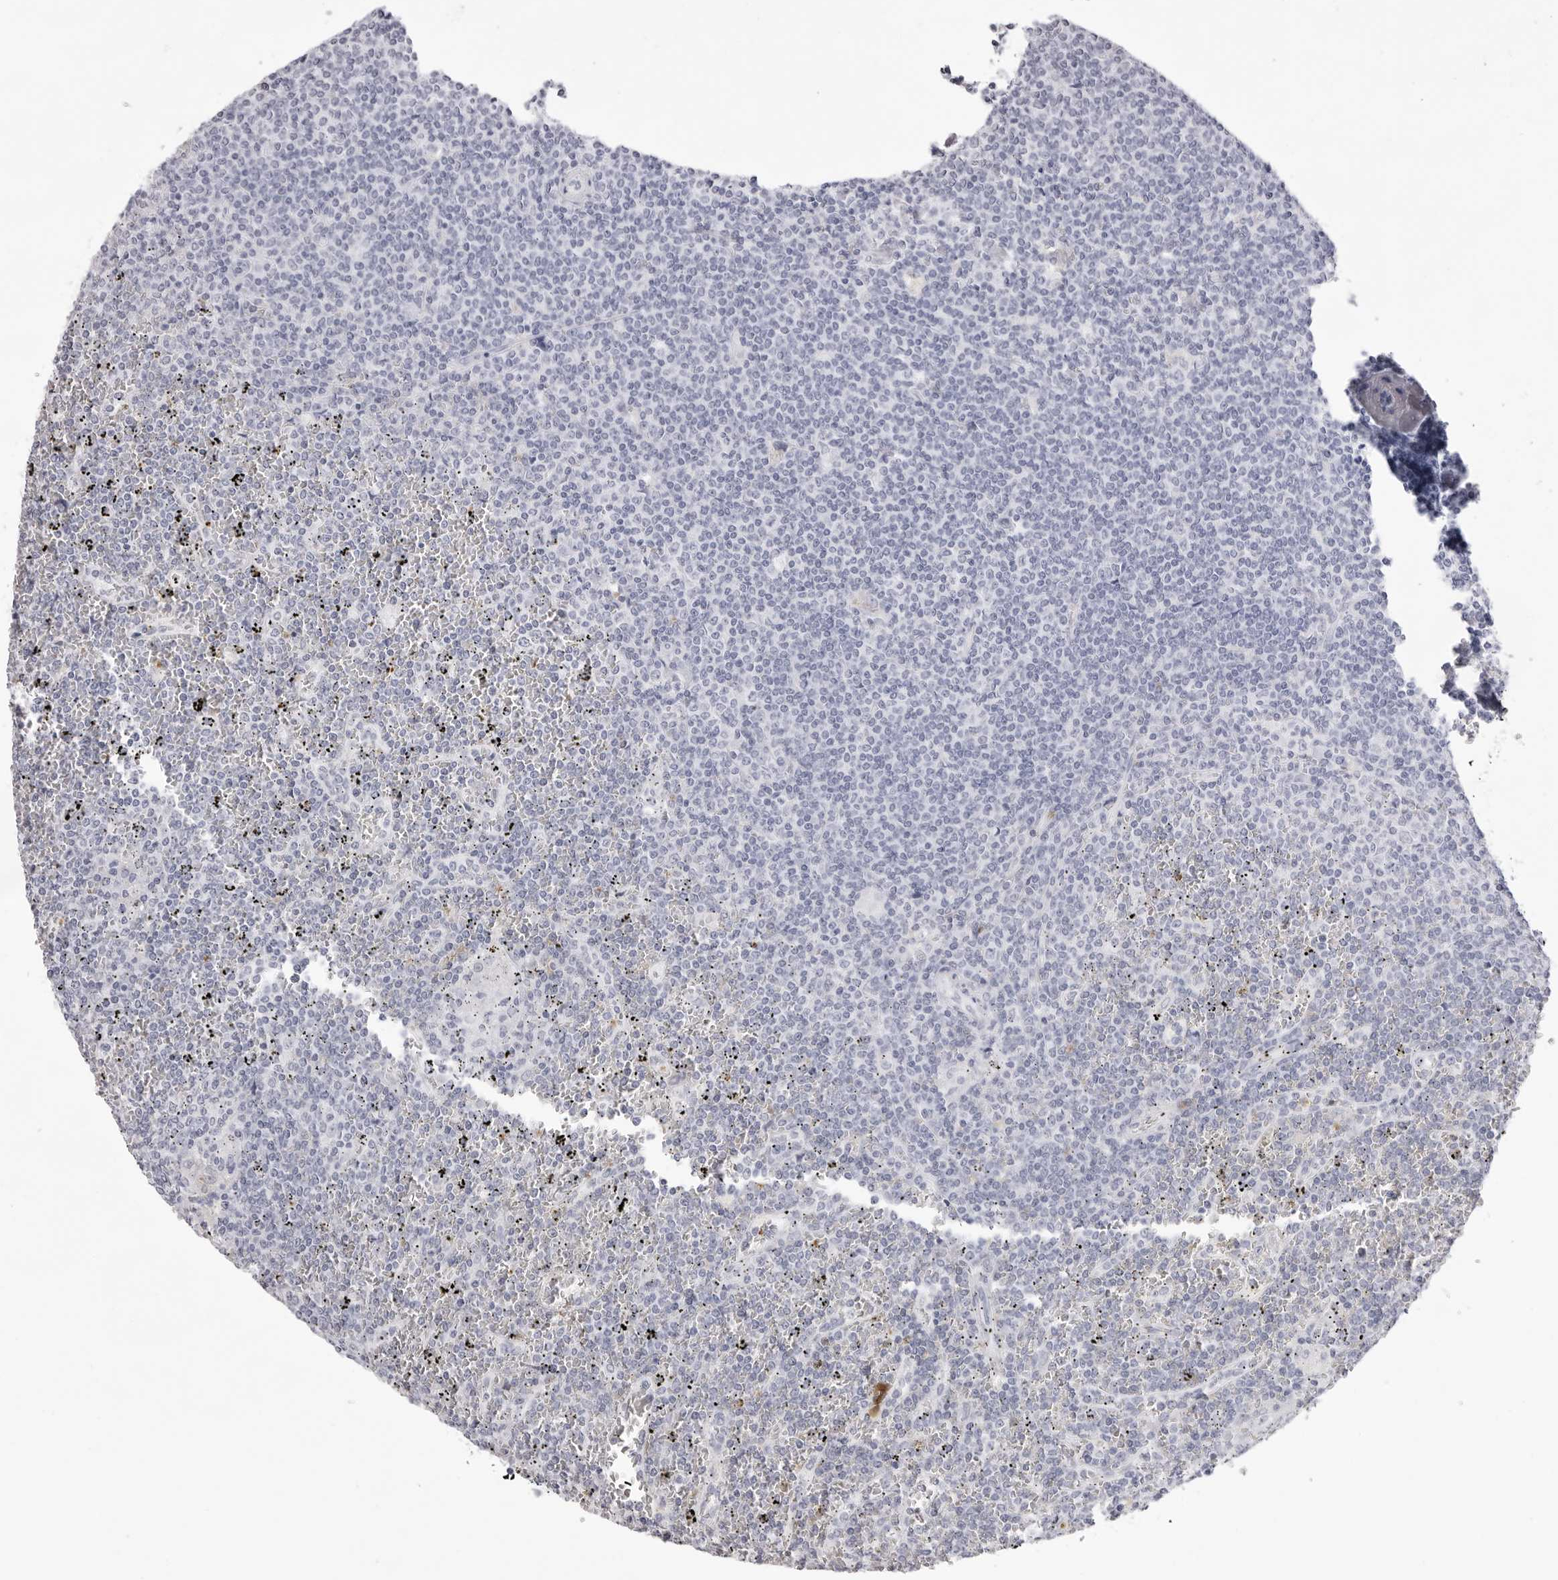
{"staining": {"intensity": "negative", "quantity": "none", "location": "none"}, "tissue": "lymphoma", "cell_type": "Tumor cells", "image_type": "cancer", "snomed": [{"axis": "morphology", "description": "Malignant lymphoma, non-Hodgkin's type, Low grade"}, {"axis": "topography", "description": "Spleen"}], "caption": "Tumor cells are negative for brown protein staining in low-grade malignant lymphoma, non-Hodgkin's type. (Stains: DAB (3,3'-diaminobenzidine) immunohistochemistry (IHC) with hematoxylin counter stain, Microscopy: brightfield microscopy at high magnification).", "gene": "SPTA1", "patient": {"sex": "female", "age": 19}}